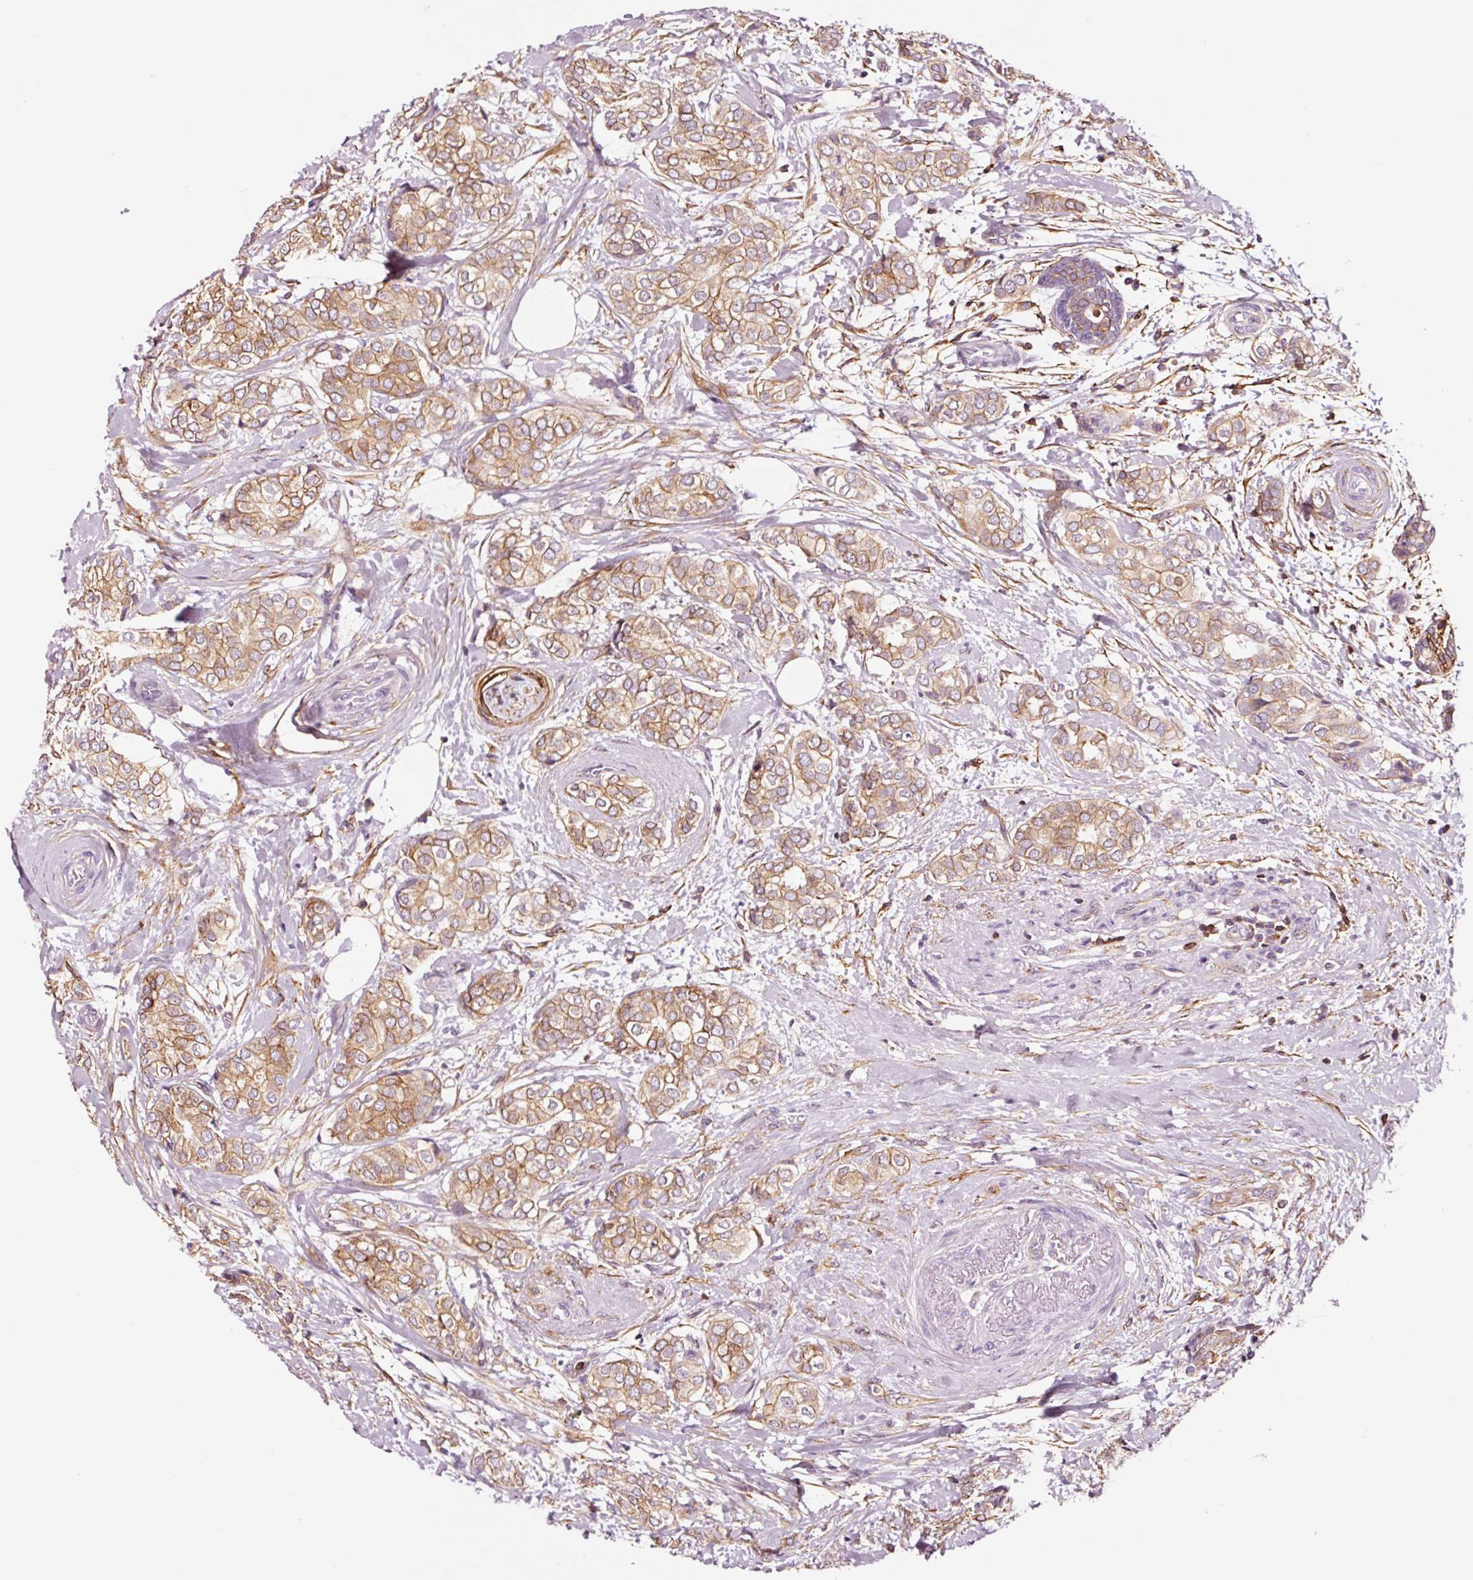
{"staining": {"intensity": "moderate", "quantity": ">75%", "location": "cytoplasmic/membranous"}, "tissue": "breast cancer", "cell_type": "Tumor cells", "image_type": "cancer", "snomed": [{"axis": "morphology", "description": "Duct carcinoma"}, {"axis": "topography", "description": "Breast"}], "caption": "Human intraductal carcinoma (breast) stained with a protein marker exhibits moderate staining in tumor cells.", "gene": "ADD3", "patient": {"sex": "female", "age": 73}}